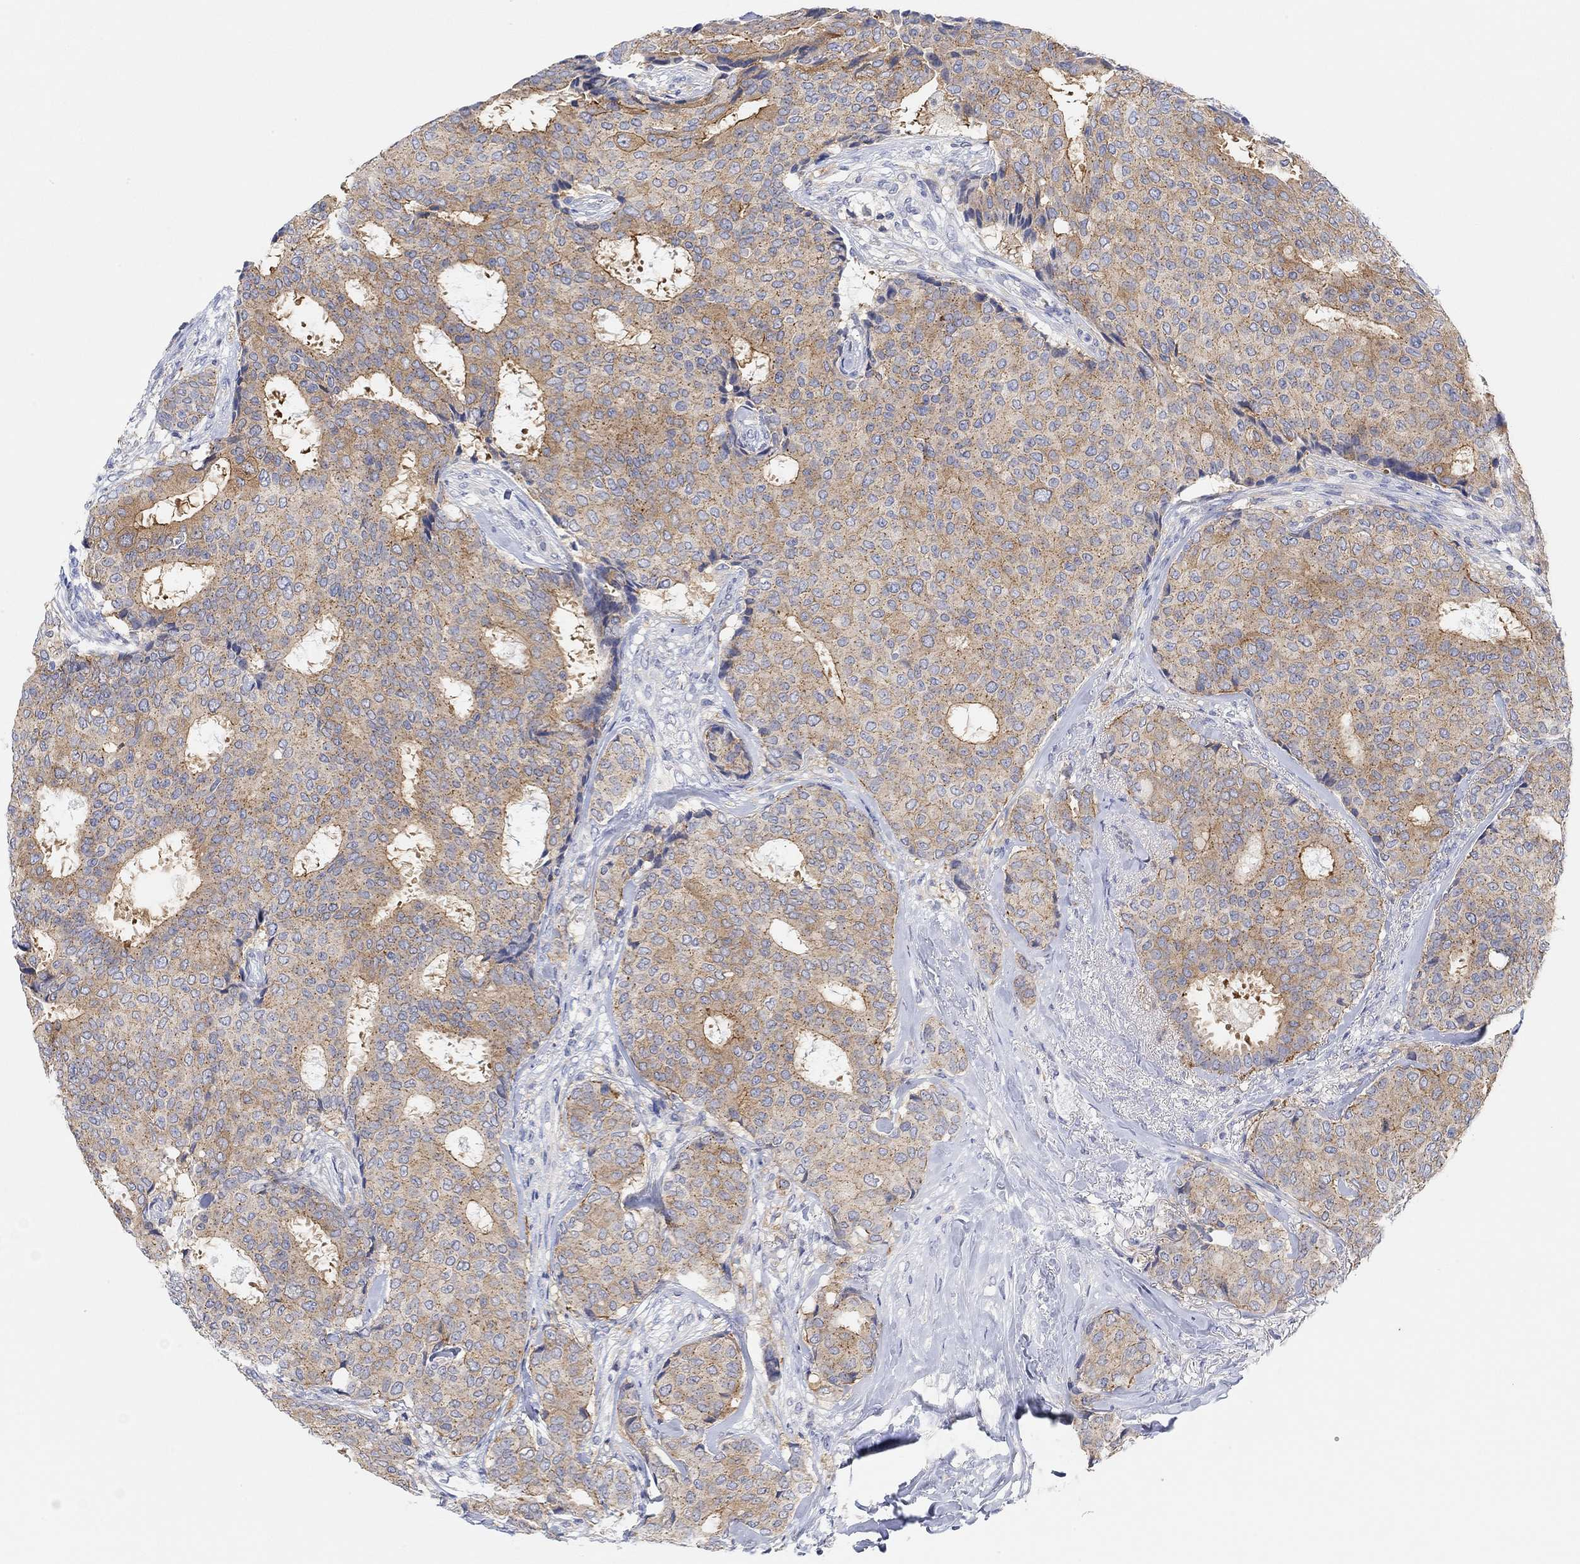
{"staining": {"intensity": "moderate", "quantity": "25%-75%", "location": "cytoplasmic/membranous"}, "tissue": "breast cancer", "cell_type": "Tumor cells", "image_type": "cancer", "snomed": [{"axis": "morphology", "description": "Duct carcinoma"}, {"axis": "topography", "description": "Breast"}], "caption": "Human breast infiltrating ductal carcinoma stained with a protein marker demonstrates moderate staining in tumor cells.", "gene": "RGS1", "patient": {"sex": "female", "age": 75}}